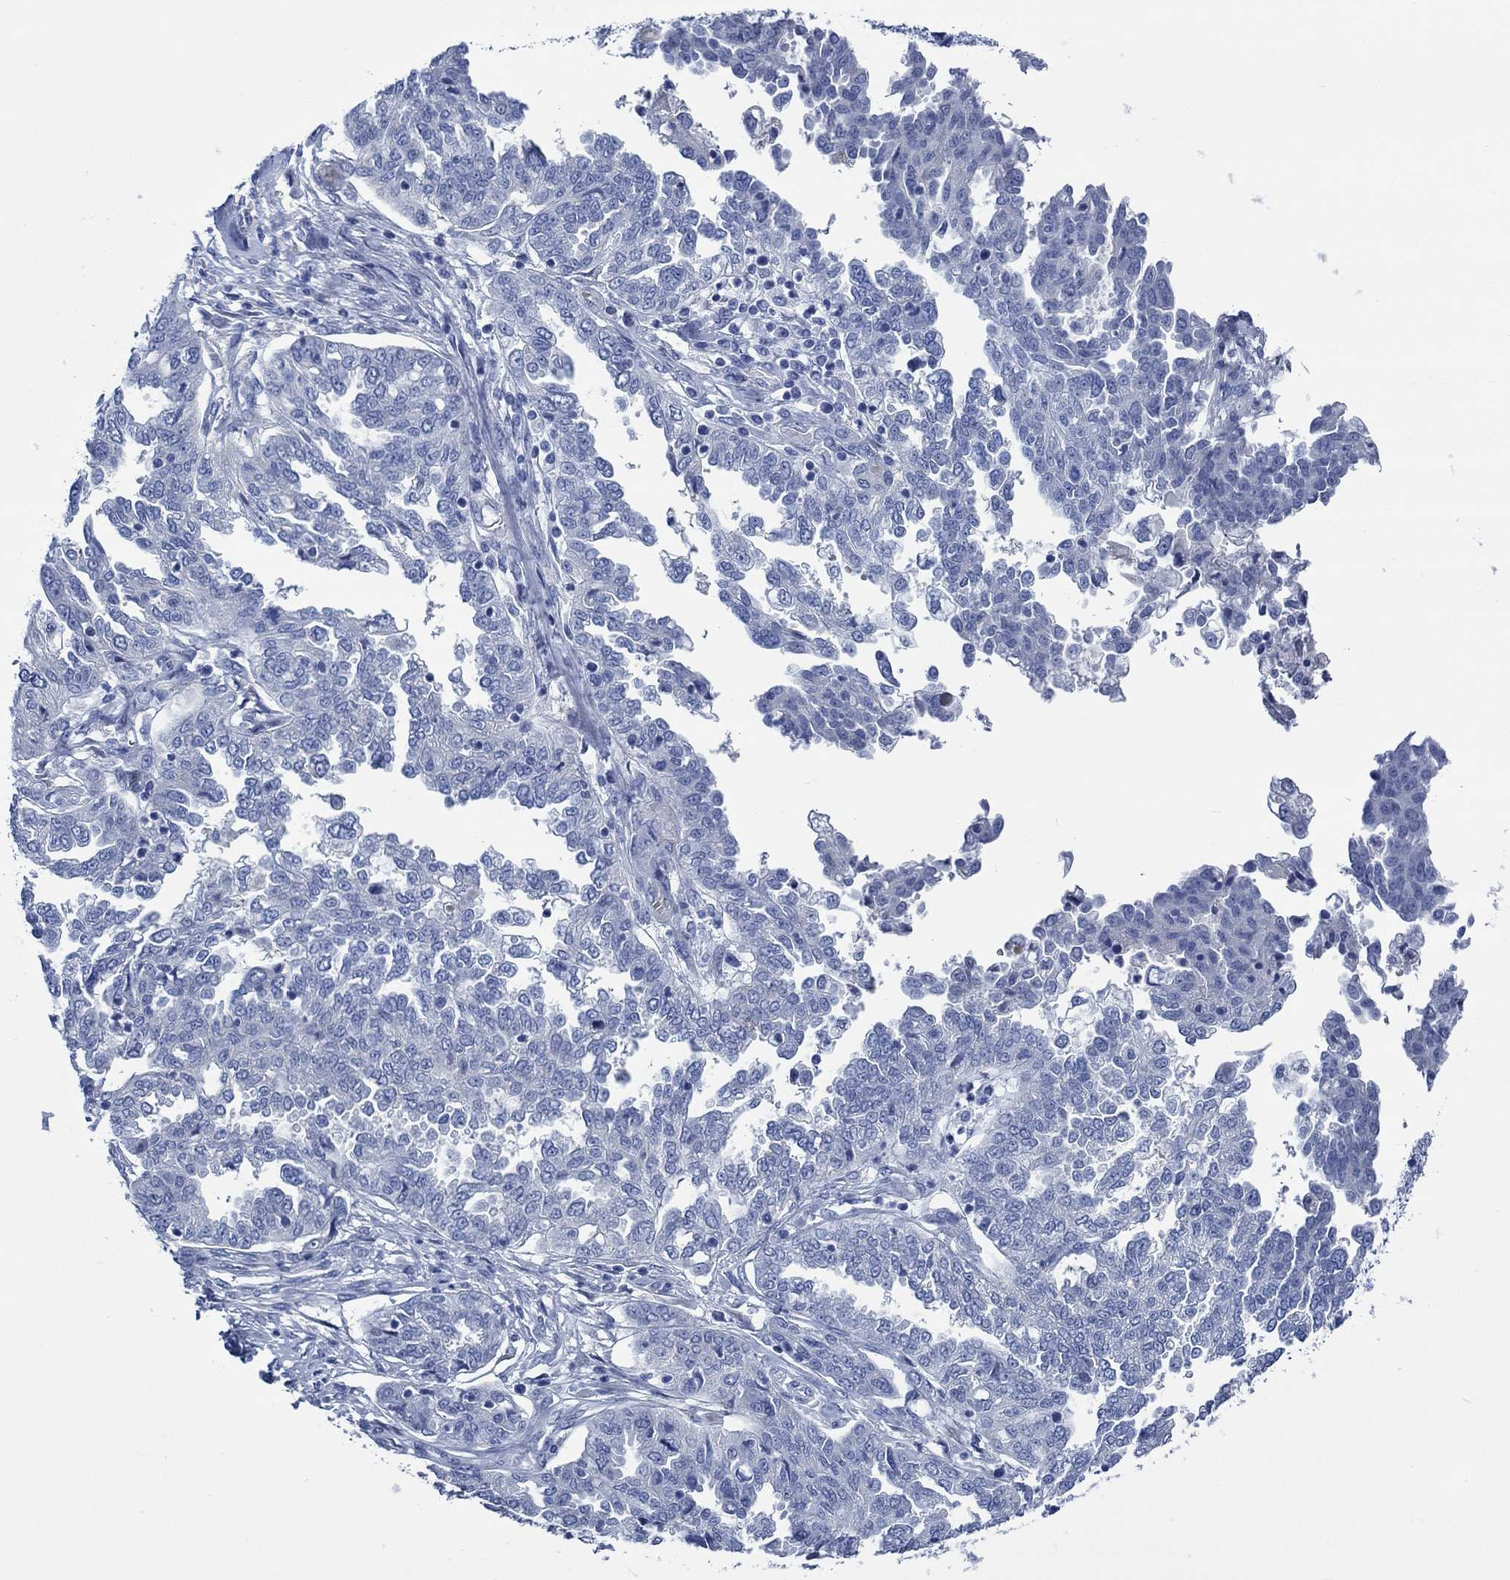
{"staining": {"intensity": "negative", "quantity": "none", "location": "none"}, "tissue": "ovarian cancer", "cell_type": "Tumor cells", "image_type": "cancer", "snomed": [{"axis": "morphology", "description": "Cystadenocarcinoma, serous, NOS"}, {"axis": "topography", "description": "Ovary"}], "caption": "IHC photomicrograph of ovarian cancer (serous cystadenocarcinoma) stained for a protein (brown), which demonstrates no positivity in tumor cells.", "gene": "SVEP1", "patient": {"sex": "female", "age": 67}}